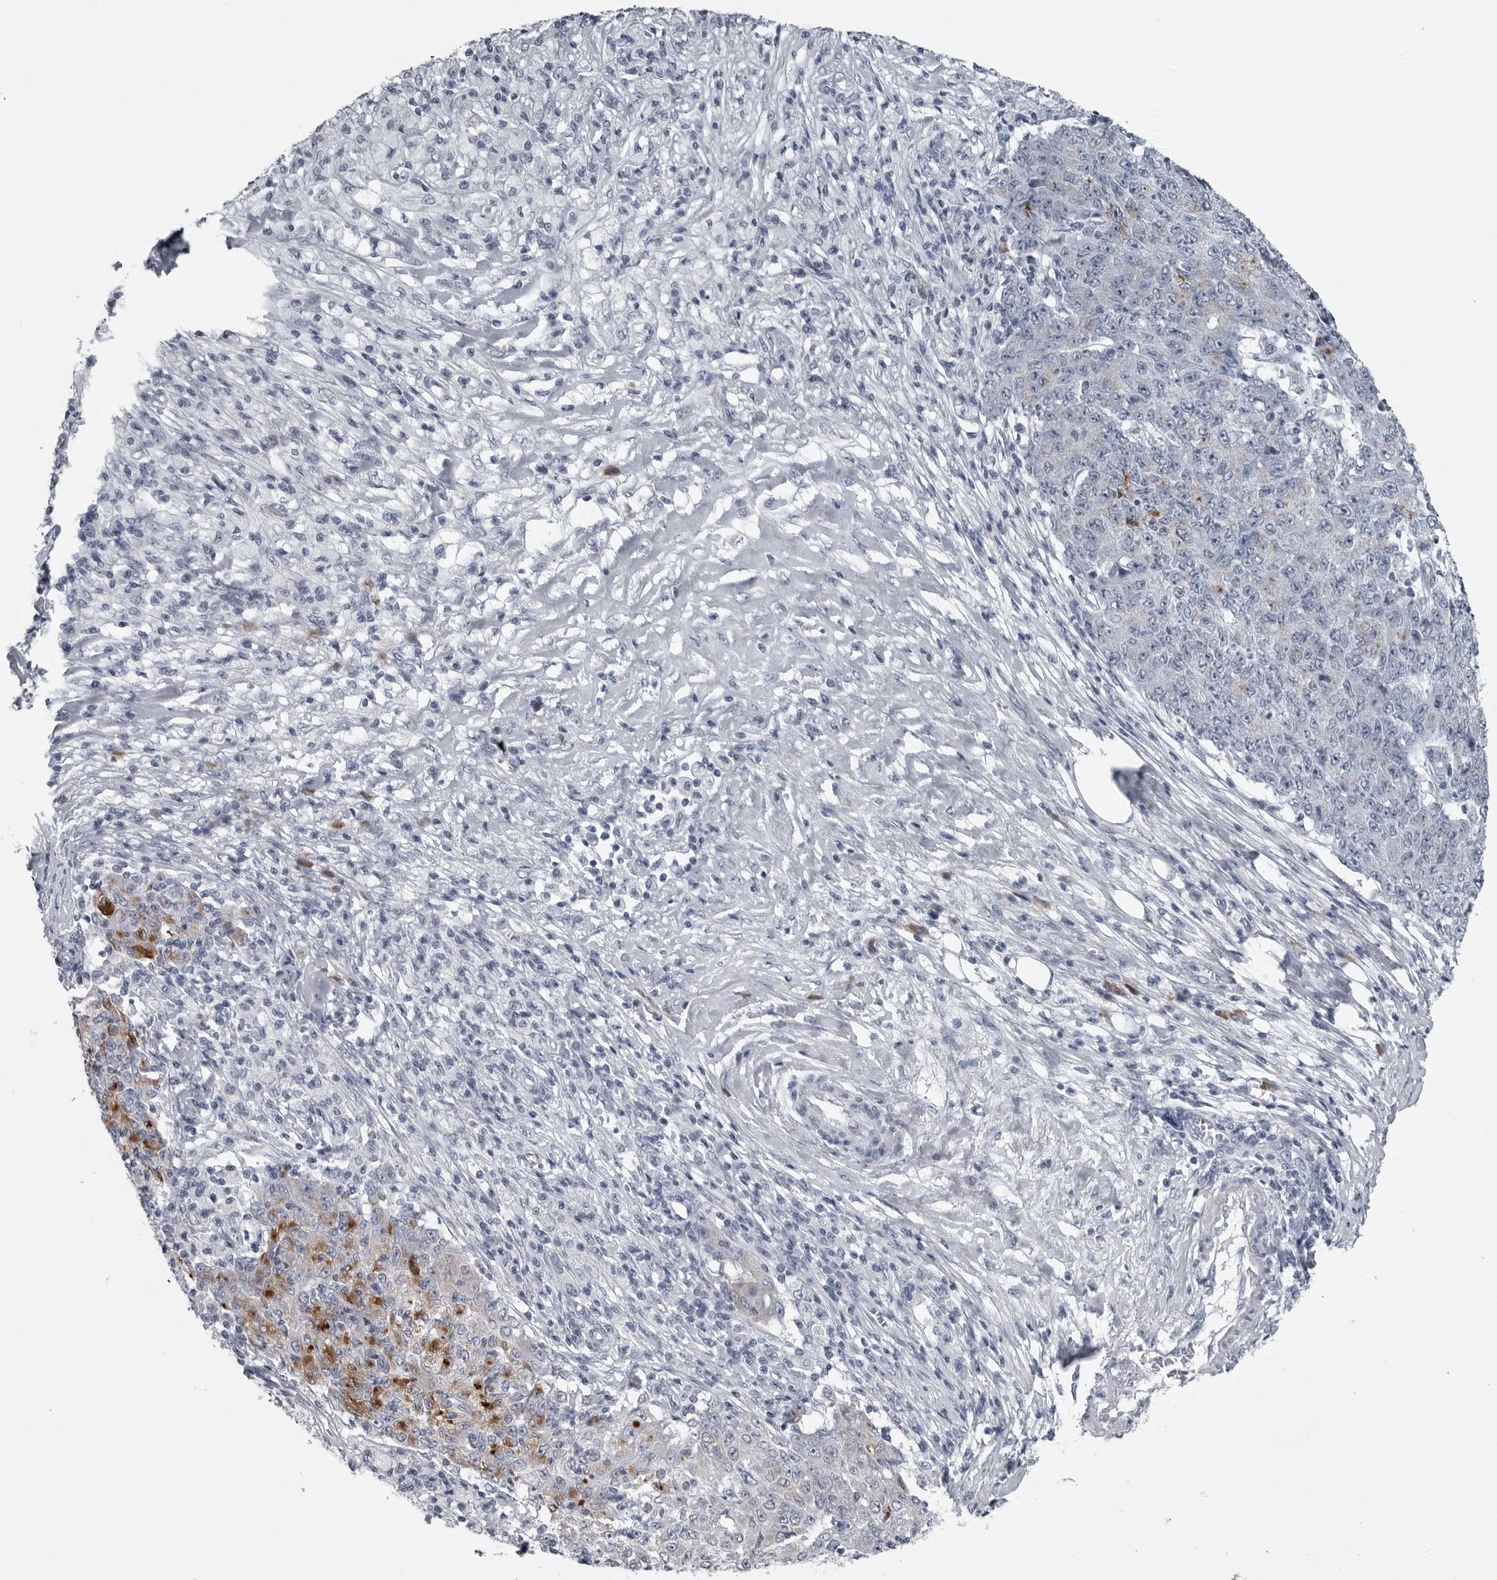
{"staining": {"intensity": "moderate", "quantity": "<25%", "location": "cytoplasmic/membranous"}, "tissue": "ovarian cancer", "cell_type": "Tumor cells", "image_type": "cancer", "snomed": [{"axis": "morphology", "description": "Carcinoma, endometroid"}, {"axis": "topography", "description": "Ovary"}], "caption": "Immunohistochemistry of human endometroid carcinoma (ovarian) exhibits low levels of moderate cytoplasmic/membranous positivity in approximately <25% of tumor cells.", "gene": "MYOC", "patient": {"sex": "female", "age": 42}}